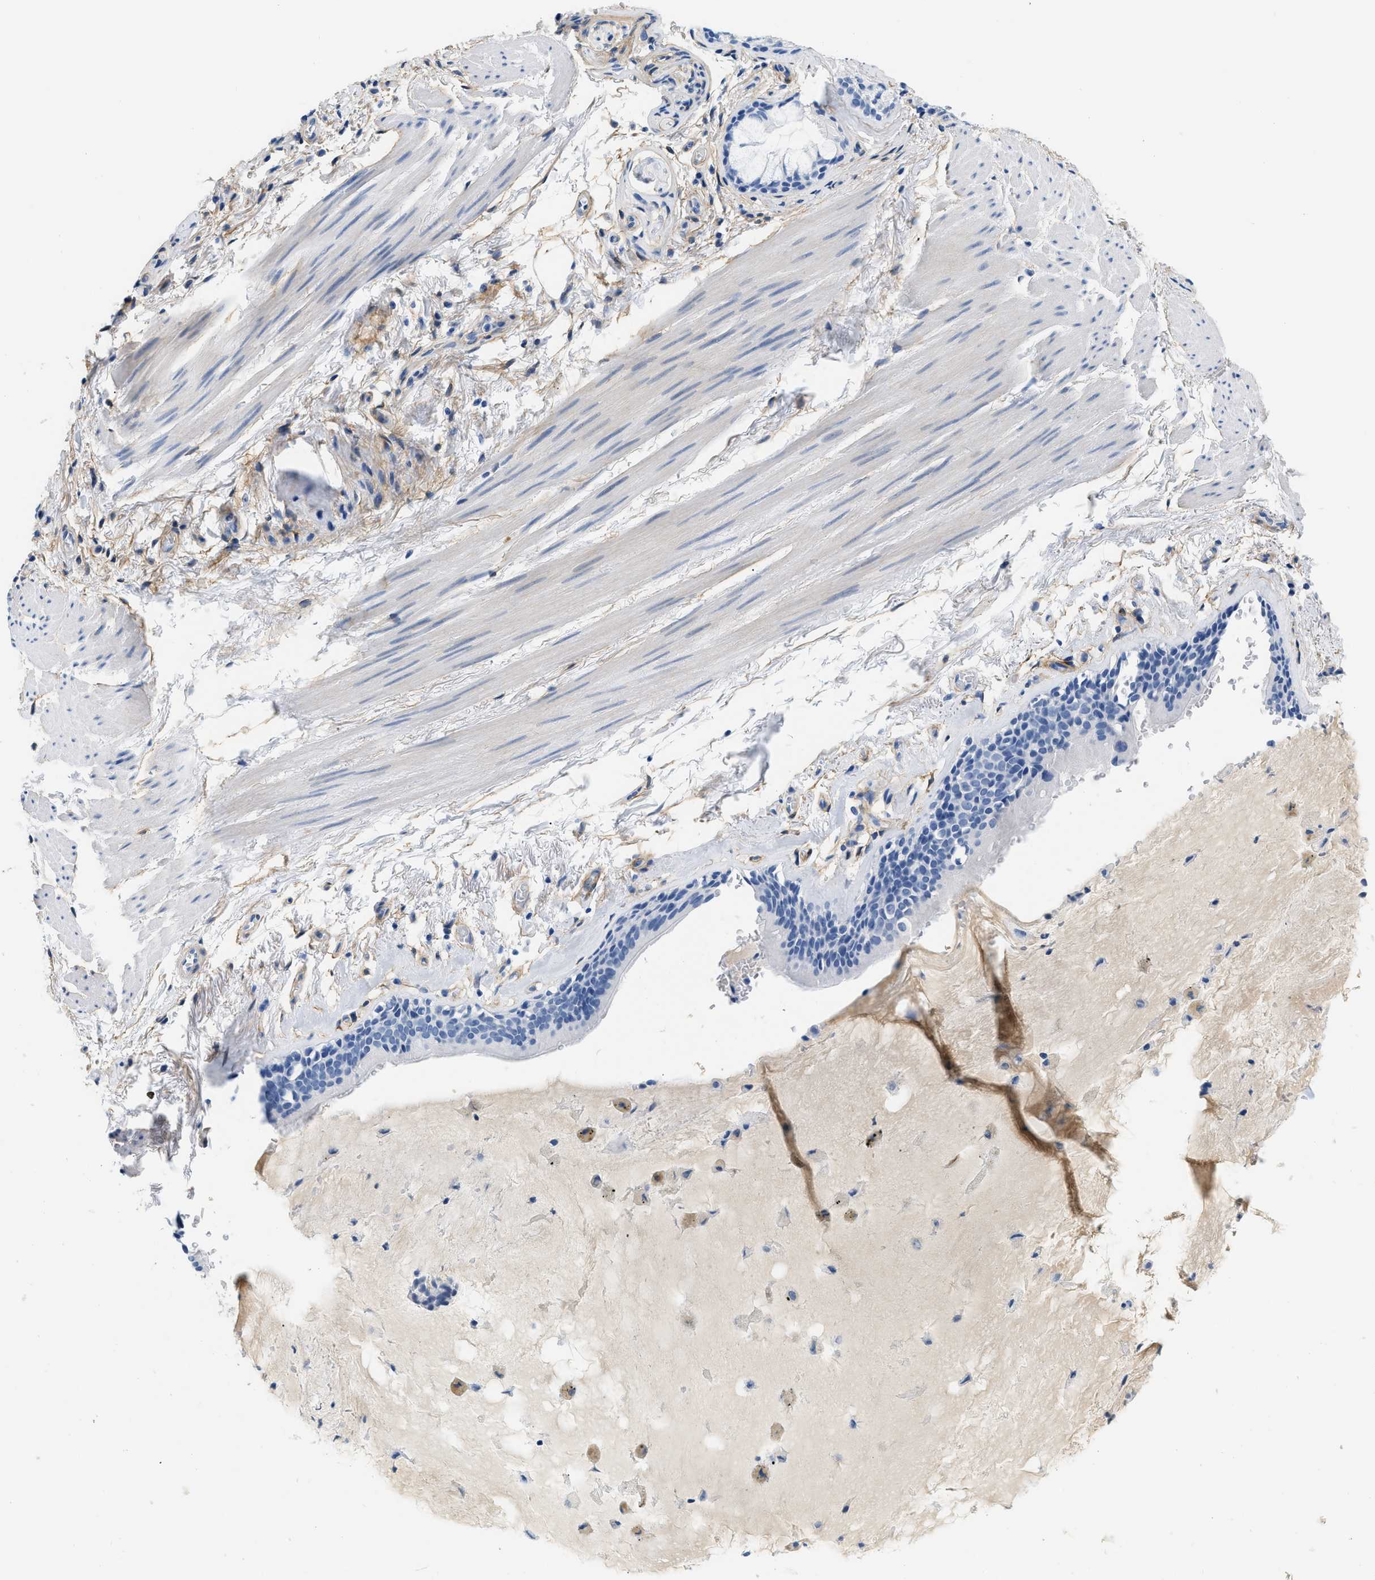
{"staining": {"intensity": "negative", "quantity": "none", "location": "none"}, "tissue": "bronchus", "cell_type": "Respiratory epithelial cells", "image_type": "normal", "snomed": [{"axis": "morphology", "description": "Normal tissue, NOS"}, {"axis": "topography", "description": "Cartilage tissue"}], "caption": "Respiratory epithelial cells are negative for brown protein staining in benign bronchus. Brightfield microscopy of immunohistochemistry stained with DAB (3,3'-diaminobenzidine) (brown) and hematoxylin (blue), captured at high magnification.", "gene": "PDGFRB", "patient": {"sex": "female", "age": 63}}